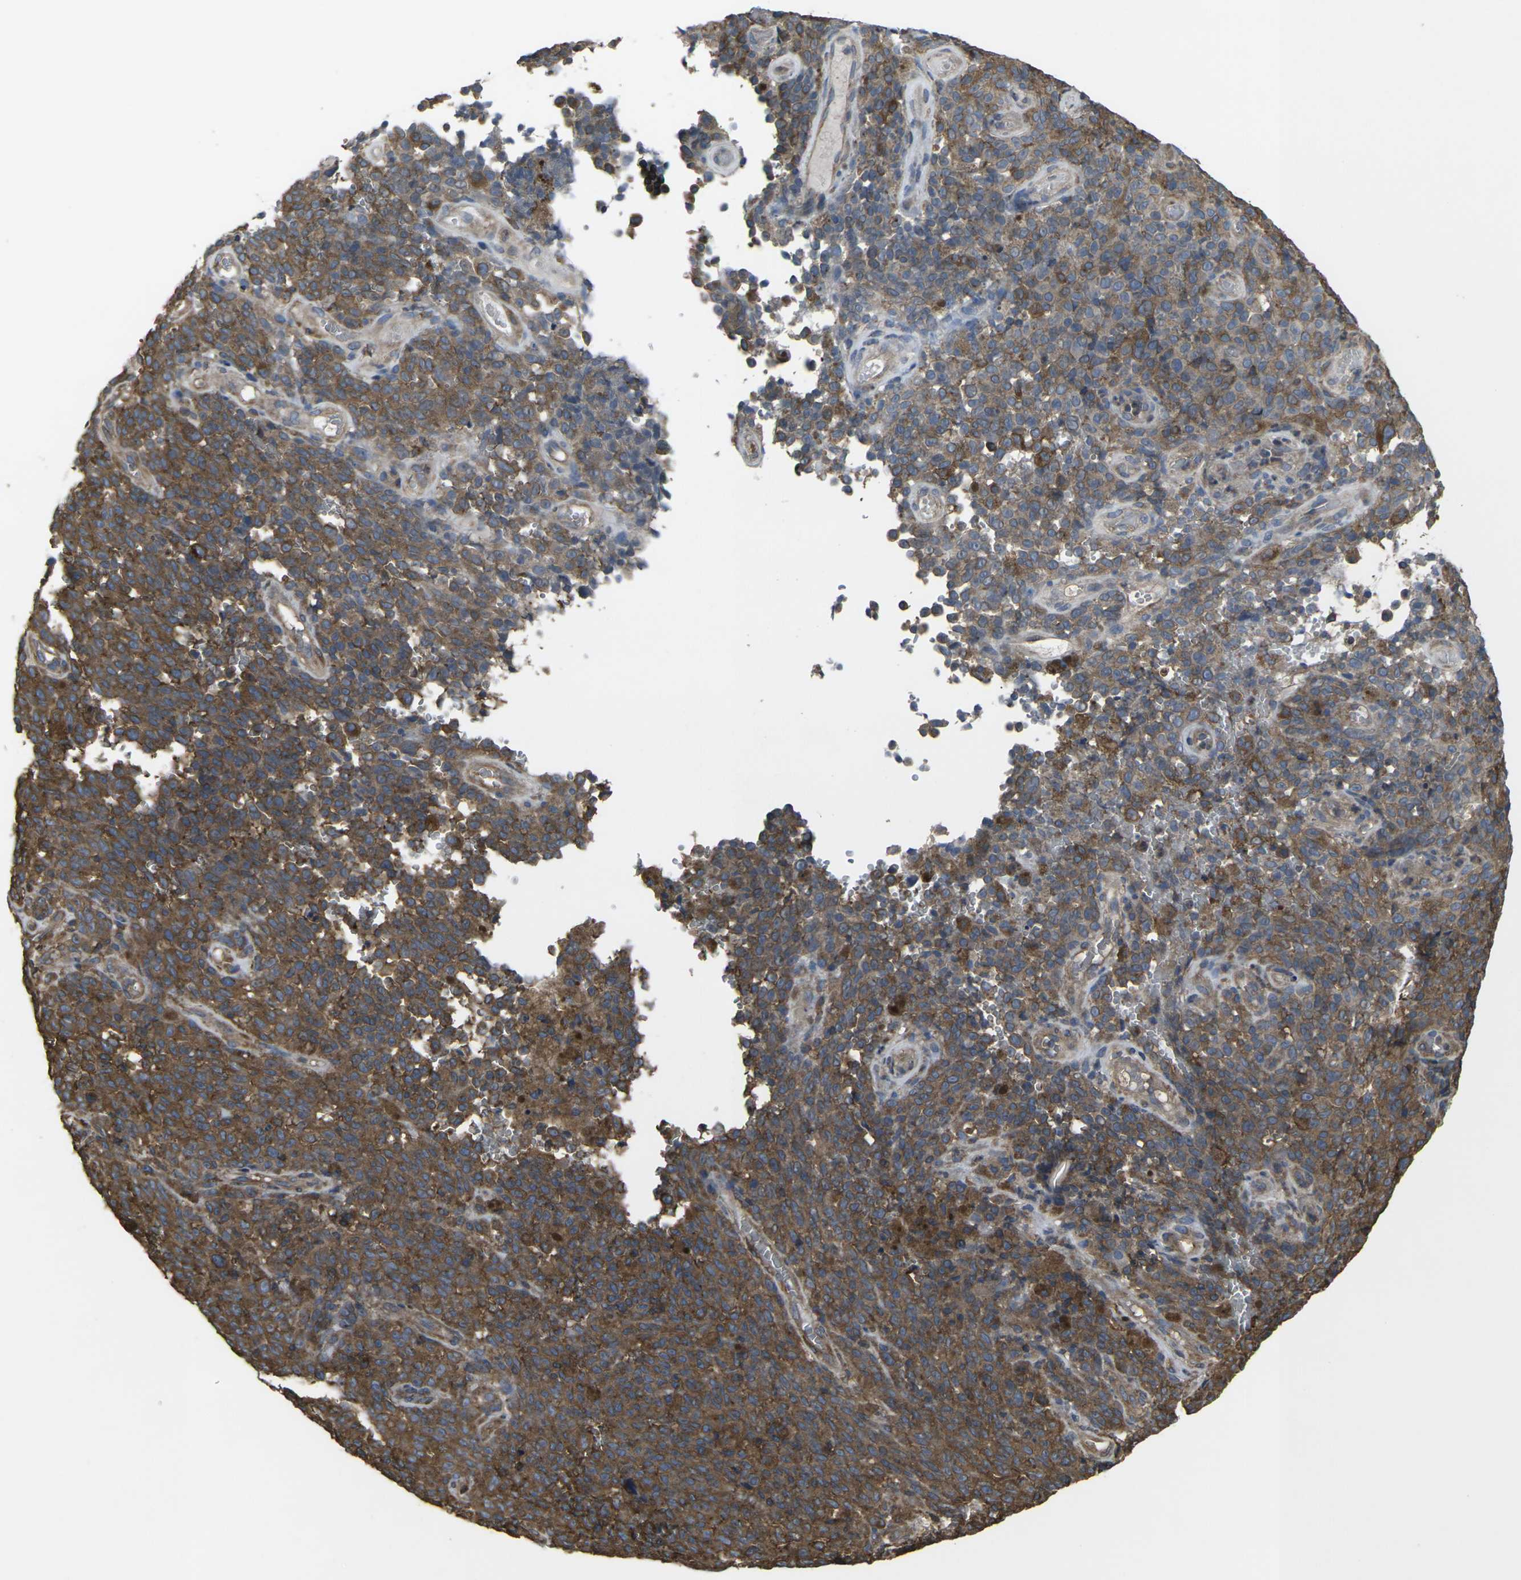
{"staining": {"intensity": "weak", "quantity": ">75%", "location": "cytoplasmic/membranous"}, "tissue": "melanoma", "cell_type": "Tumor cells", "image_type": "cancer", "snomed": [{"axis": "morphology", "description": "Malignant melanoma, NOS"}, {"axis": "topography", "description": "Skin"}], "caption": "Protein expression analysis of human malignant melanoma reveals weak cytoplasmic/membranous expression in approximately >75% of tumor cells. Immunohistochemistry (ihc) stains the protein of interest in brown and the nuclei are stained blue.", "gene": "PRKACB", "patient": {"sex": "female", "age": 82}}